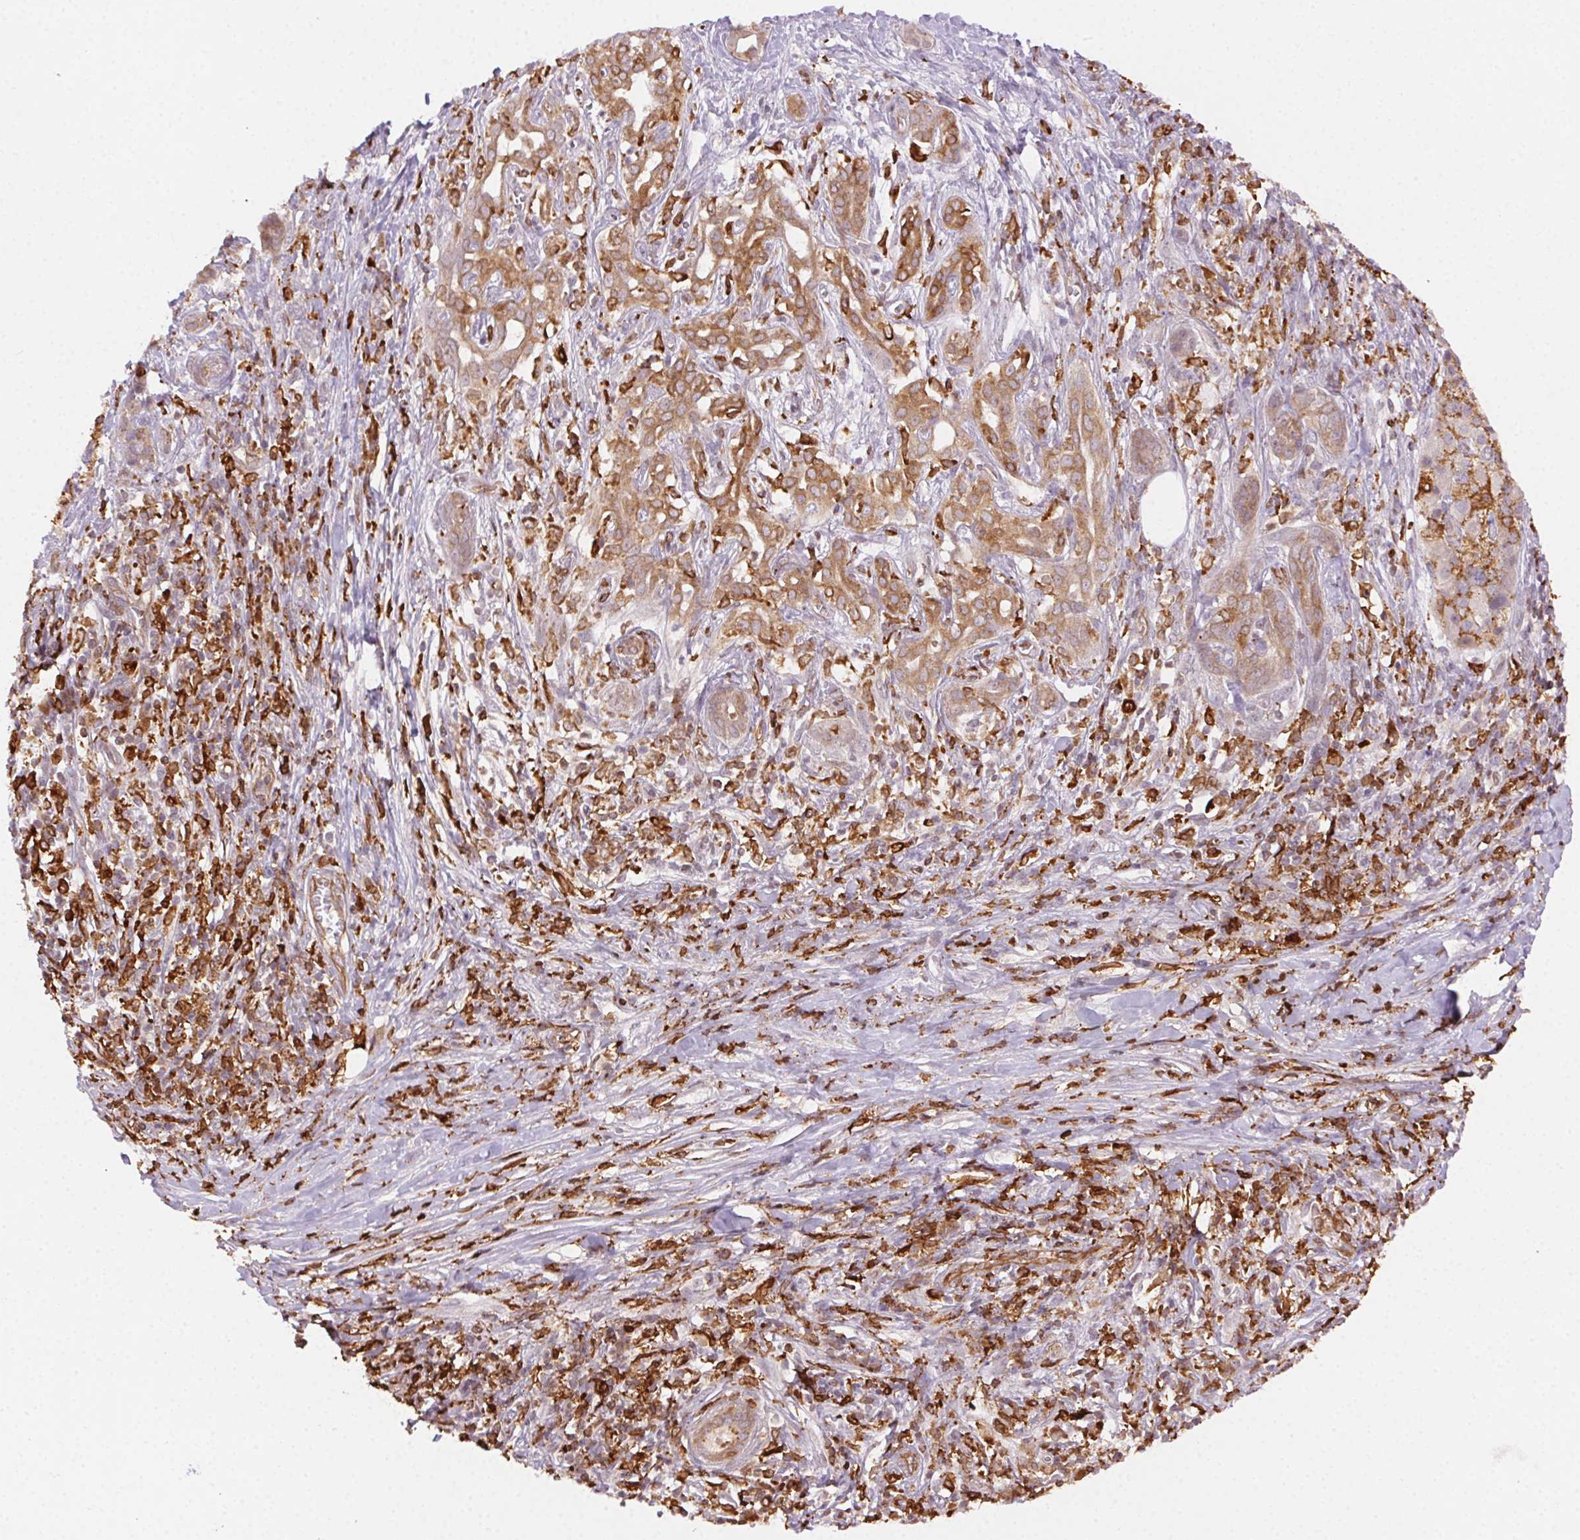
{"staining": {"intensity": "moderate", "quantity": ">75%", "location": "cytoplasmic/membranous"}, "tissue": "pancreatic cancer", "cell_type": "Tumor cells", "image_type": "cancer", "snomed": [{"axis": "morphology", "description": "Adenocarcinoma, NOS"}, {"axis": "topography", "description": "Pancreas"}], "caption": "Moderate cytoplasmic/membranous expression is appreciated in approximately >75% of tumor cells in adenocarcinoma (pancreatic). The staining was performed using DAB, with brown indicating positive protein expression. Nuclei are stained blue with hematoxylin.", "gene": "RNASET2", "patient": {"sex": "male", "age": 61}}